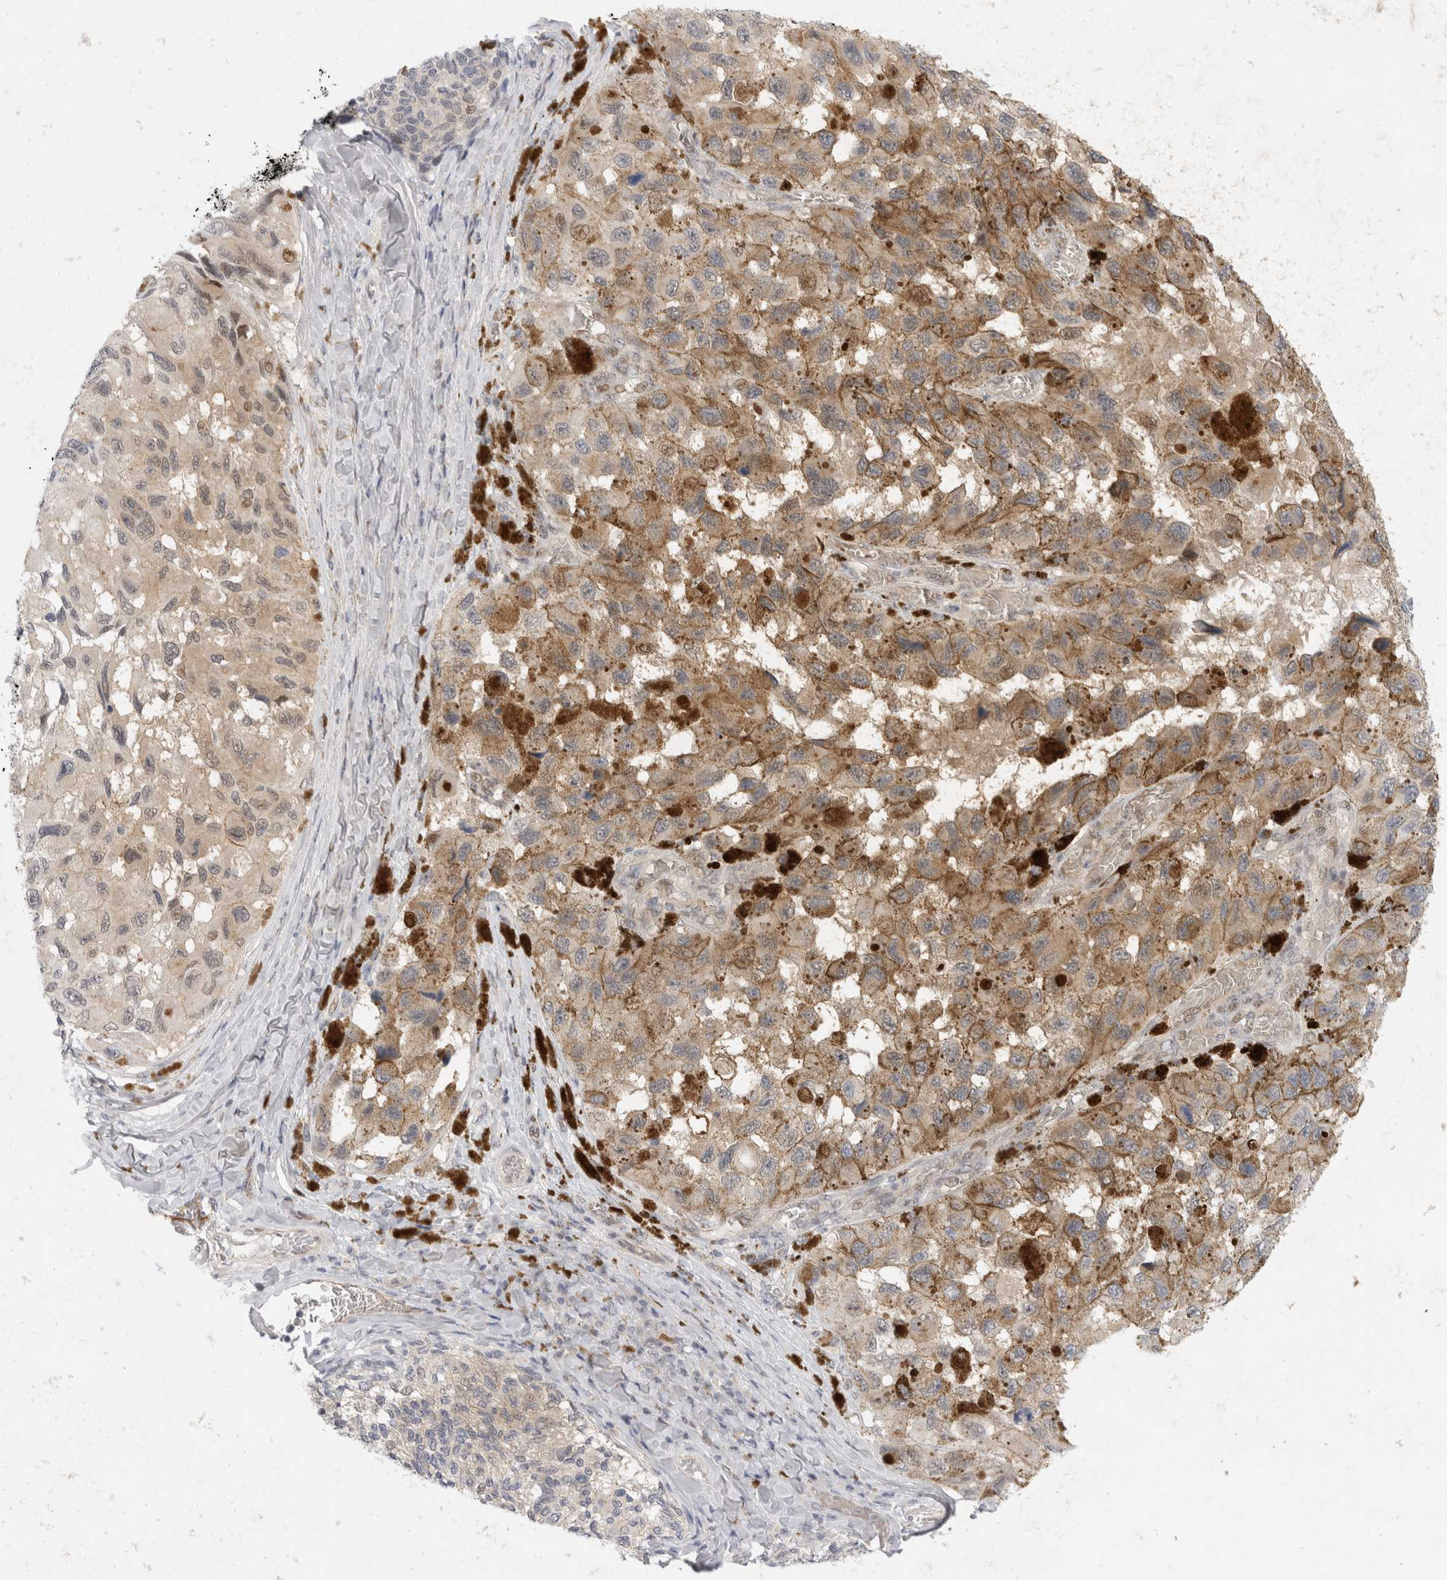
{"staining": {"intensity": "weak", "quantity": ">75%", "location": "cytoplasmic/membranous"}, "tissue": "melanoma", "cell_type": "Tumor cells", "image_type": "cancer", "snomed": [{"axis": "morphology", "description": "Malignant melanoma, NOS"}, {"axis": "topography", "description": "Skin"}], "caption": "Immunohistochemical staining of melanoma exhibits low levels of weak cytoplasmic/membranous staining in approximately >75% of tumor cells.", "gene": "TOM1L2", "patient": {"sex": "female", "age": 73}}